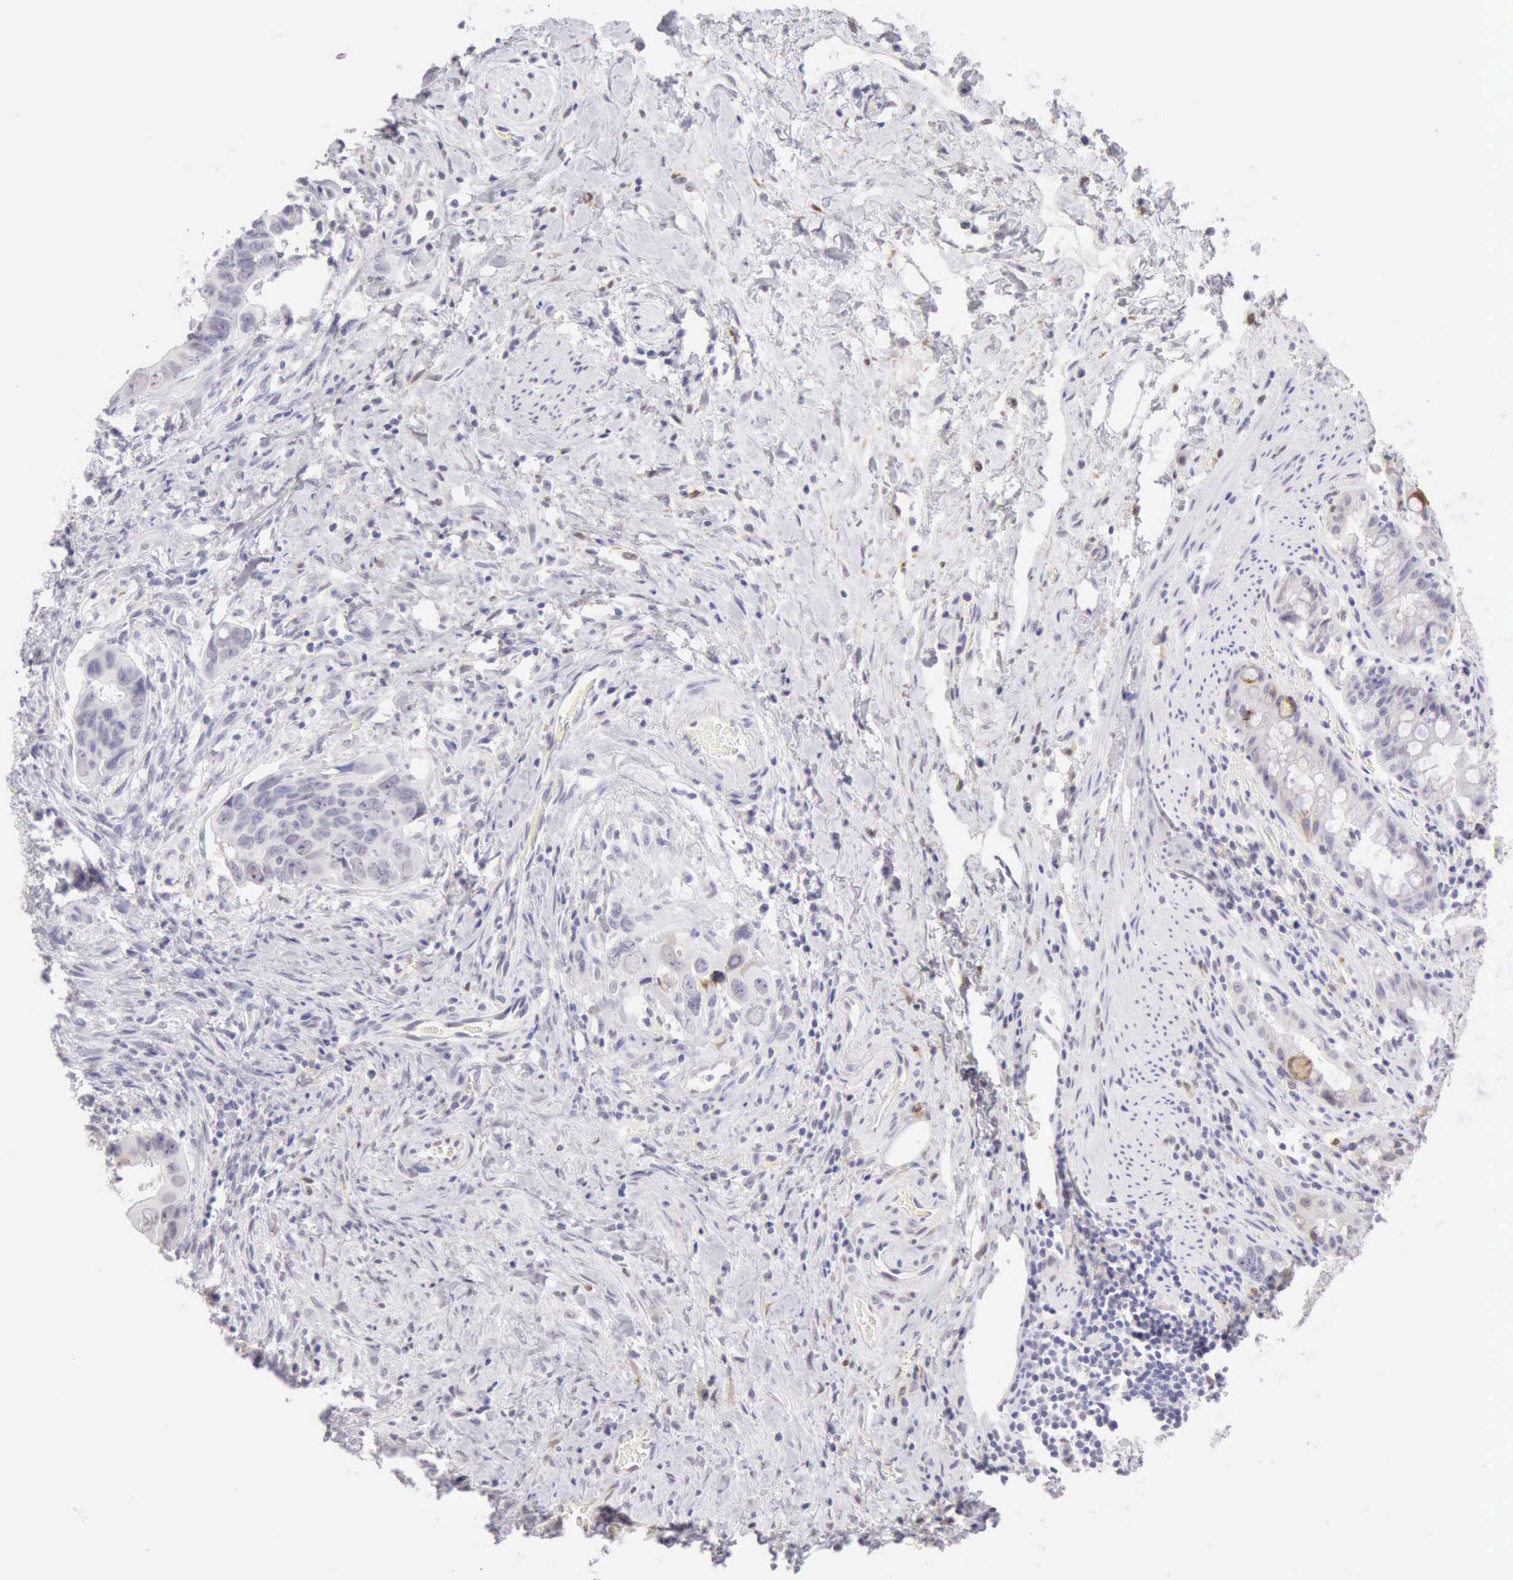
{"staining": {"intensity": "negative", "quantity": "none", "location": "none"}, "tissue": "colorectal cancer", "cell_type": "Tumor cells", "image_type": "cancer", "snomed": [{"axis": "morphology", "description": "Adenocarcinoma, NOS"}, {"axis": "topography", "description": "Rectum"}], "caption": "Immunohistochemistry (IHC) photomicrograph of neoplastic tissue: human colorectal adenocarcinoma stained with DAB (3,3'-diaminobenzidine) exhibits no significant protein staining in tumor cells.", "gene": "RNASE1", "patient": {"sex": "male", "age": 53}}